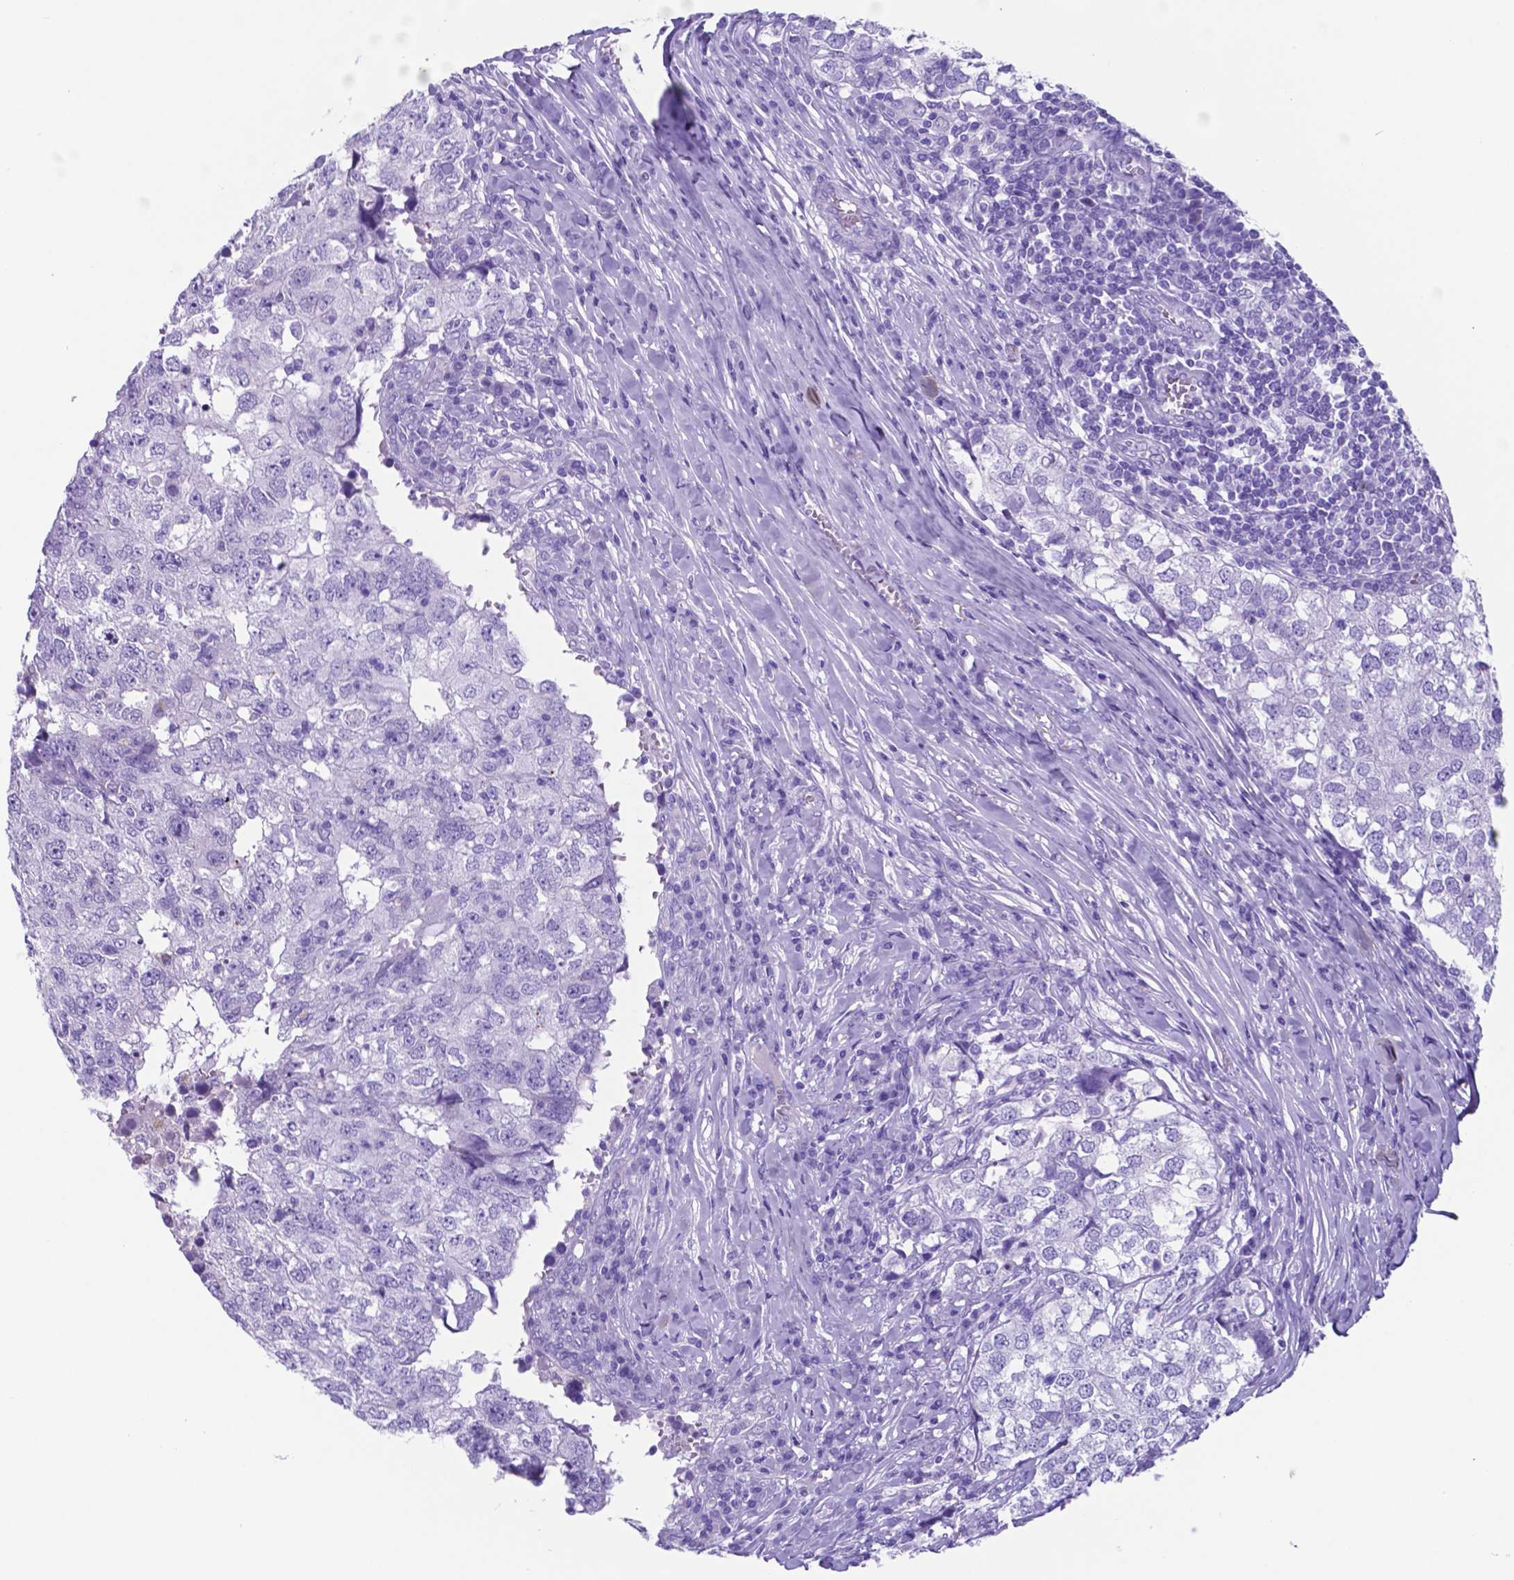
{"staining": {"intensity": "negative", "quantity": "none", "location": "none"}, "tissue": "breast cancer", "cell_type": "Tumor cells", "image_type": "cancer", "snomed": [{"axis": "morphology", "description": "Duct carcinoma"}, {"axis": "topography", "description": "Breast"}], "caption": "IHC of breast cancer displays no staining in tumor cells.", "gene": "DNAAF8", "patient": {"sex": "female", "age": 30}}